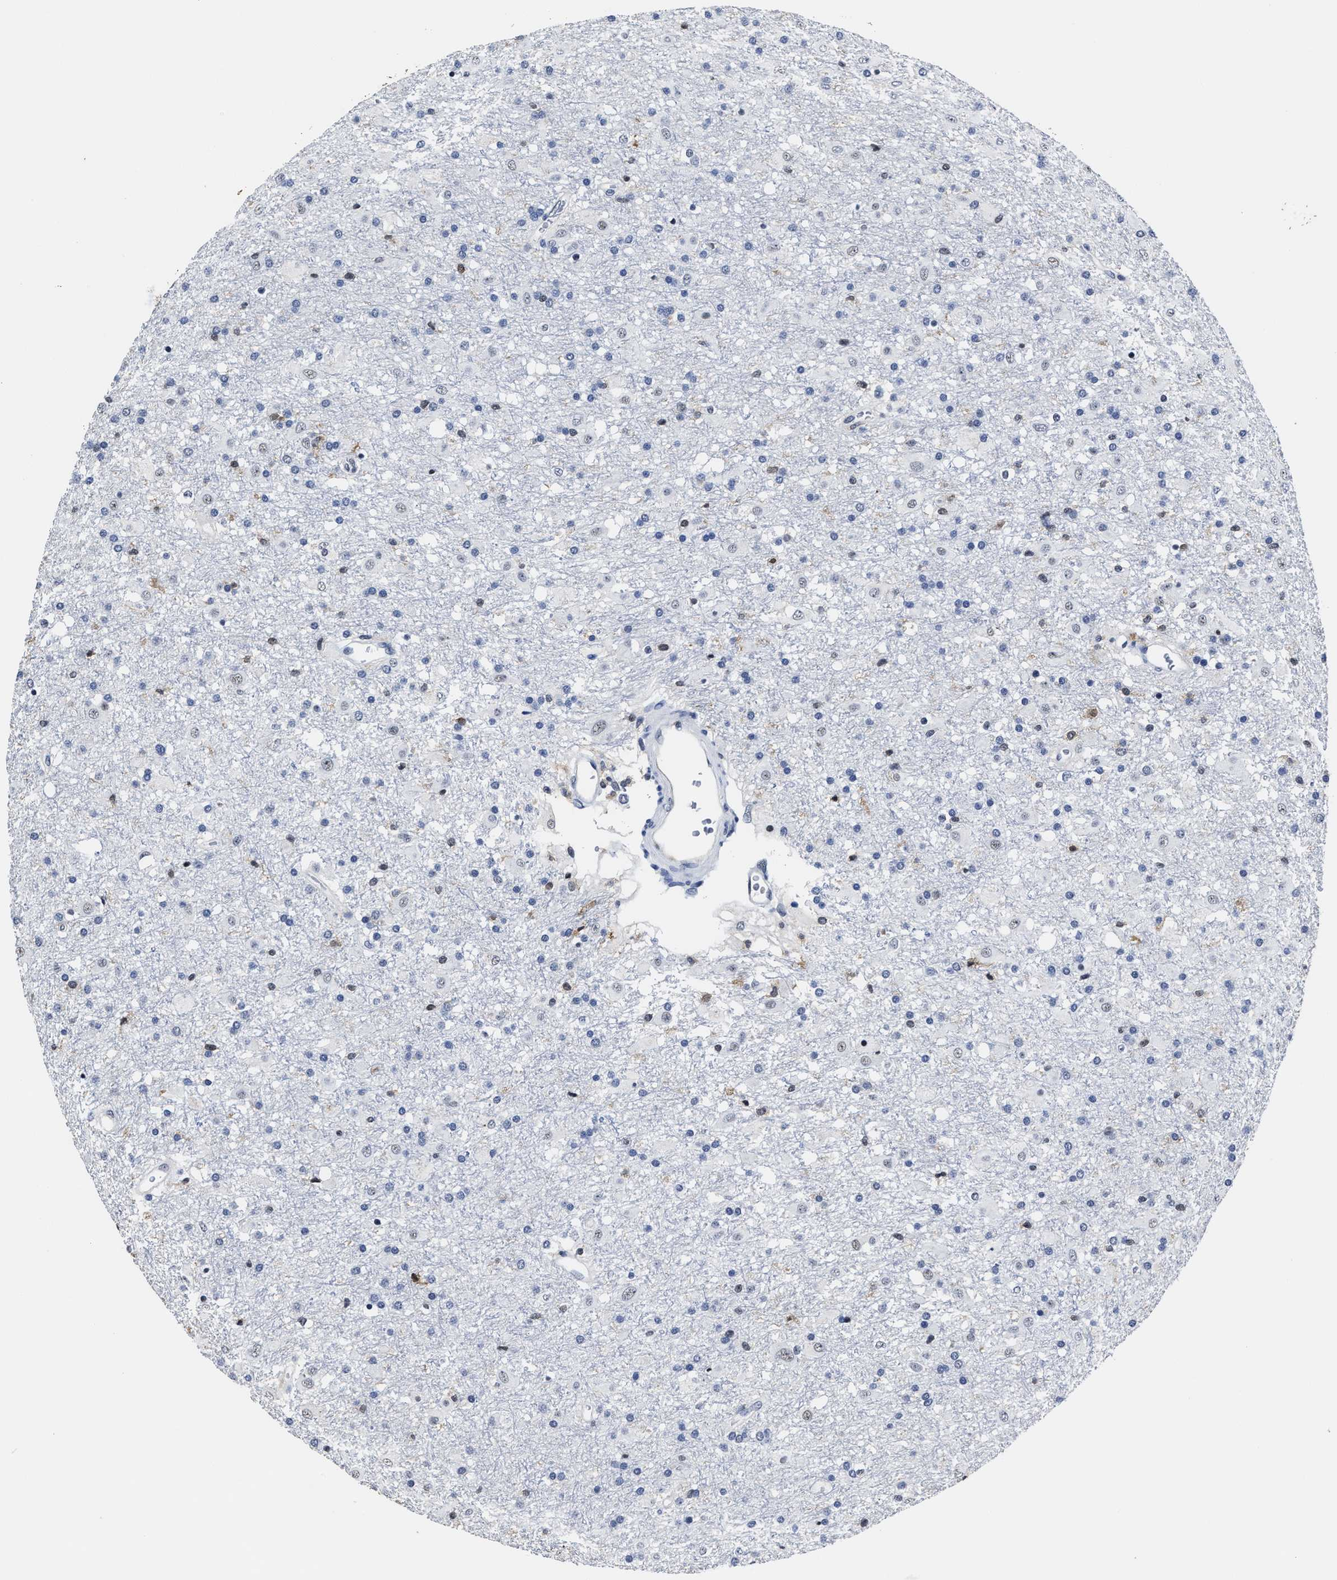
{"staining": {"intensity": "negative", "quantity": "none", "location": "none"}, "tissue": "glioma", "cell_type": "Tumor cells", "image_type": "cancer", "snomed": [{"axis": "morphology", "description": "Glioma, malignant, Low grade"}, {"axis": "topography", "description": "Brain"}], "caption": "IHC image of human malignant low-grade glioma stained for a protein (brown), which reveals no expression in tumor cells. Nuclei are stained in blue.", "gene": "PRPF4B", "patient": {"sex": "male", "age": 65}}